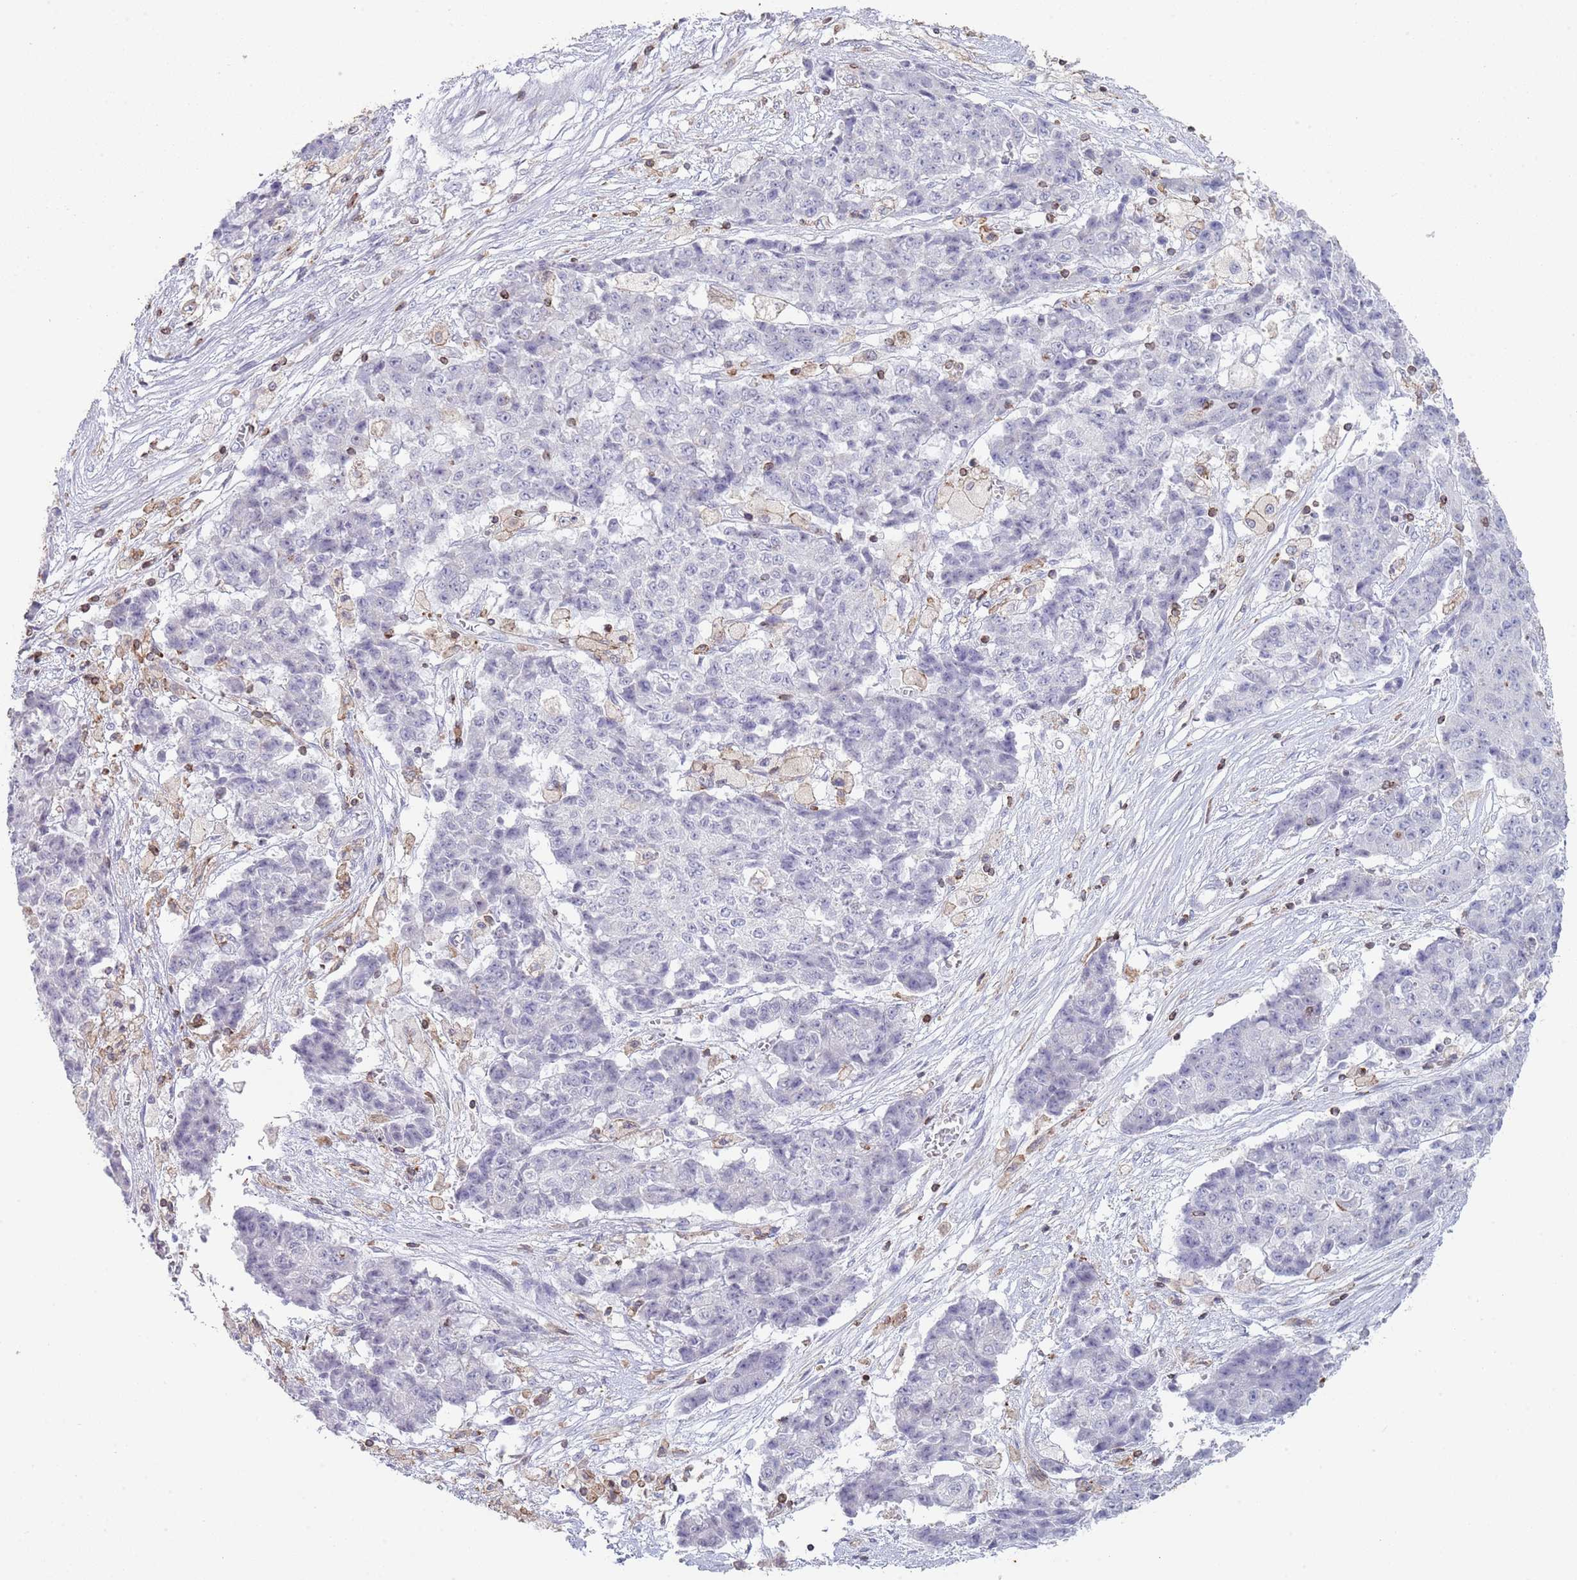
{"staining": {"intensity": "negative", "quantity": "none", "location": "none"}, "tissue": "ovarian cancer", "cell_type": "Tumor cells", "image_type": "cancer", "snomed": [{"axis": "morphology", "description": "Carcinoma, endometroid"}, {"axis": "topography", "description": "Ovary"}], "caption": "An image of ovarian cancer (endometroid carcinoma) stained for a protein displays no brown staining in tumor cells.", "gene": "LPXN", "patient": {"sex": "female", "age": 42}}